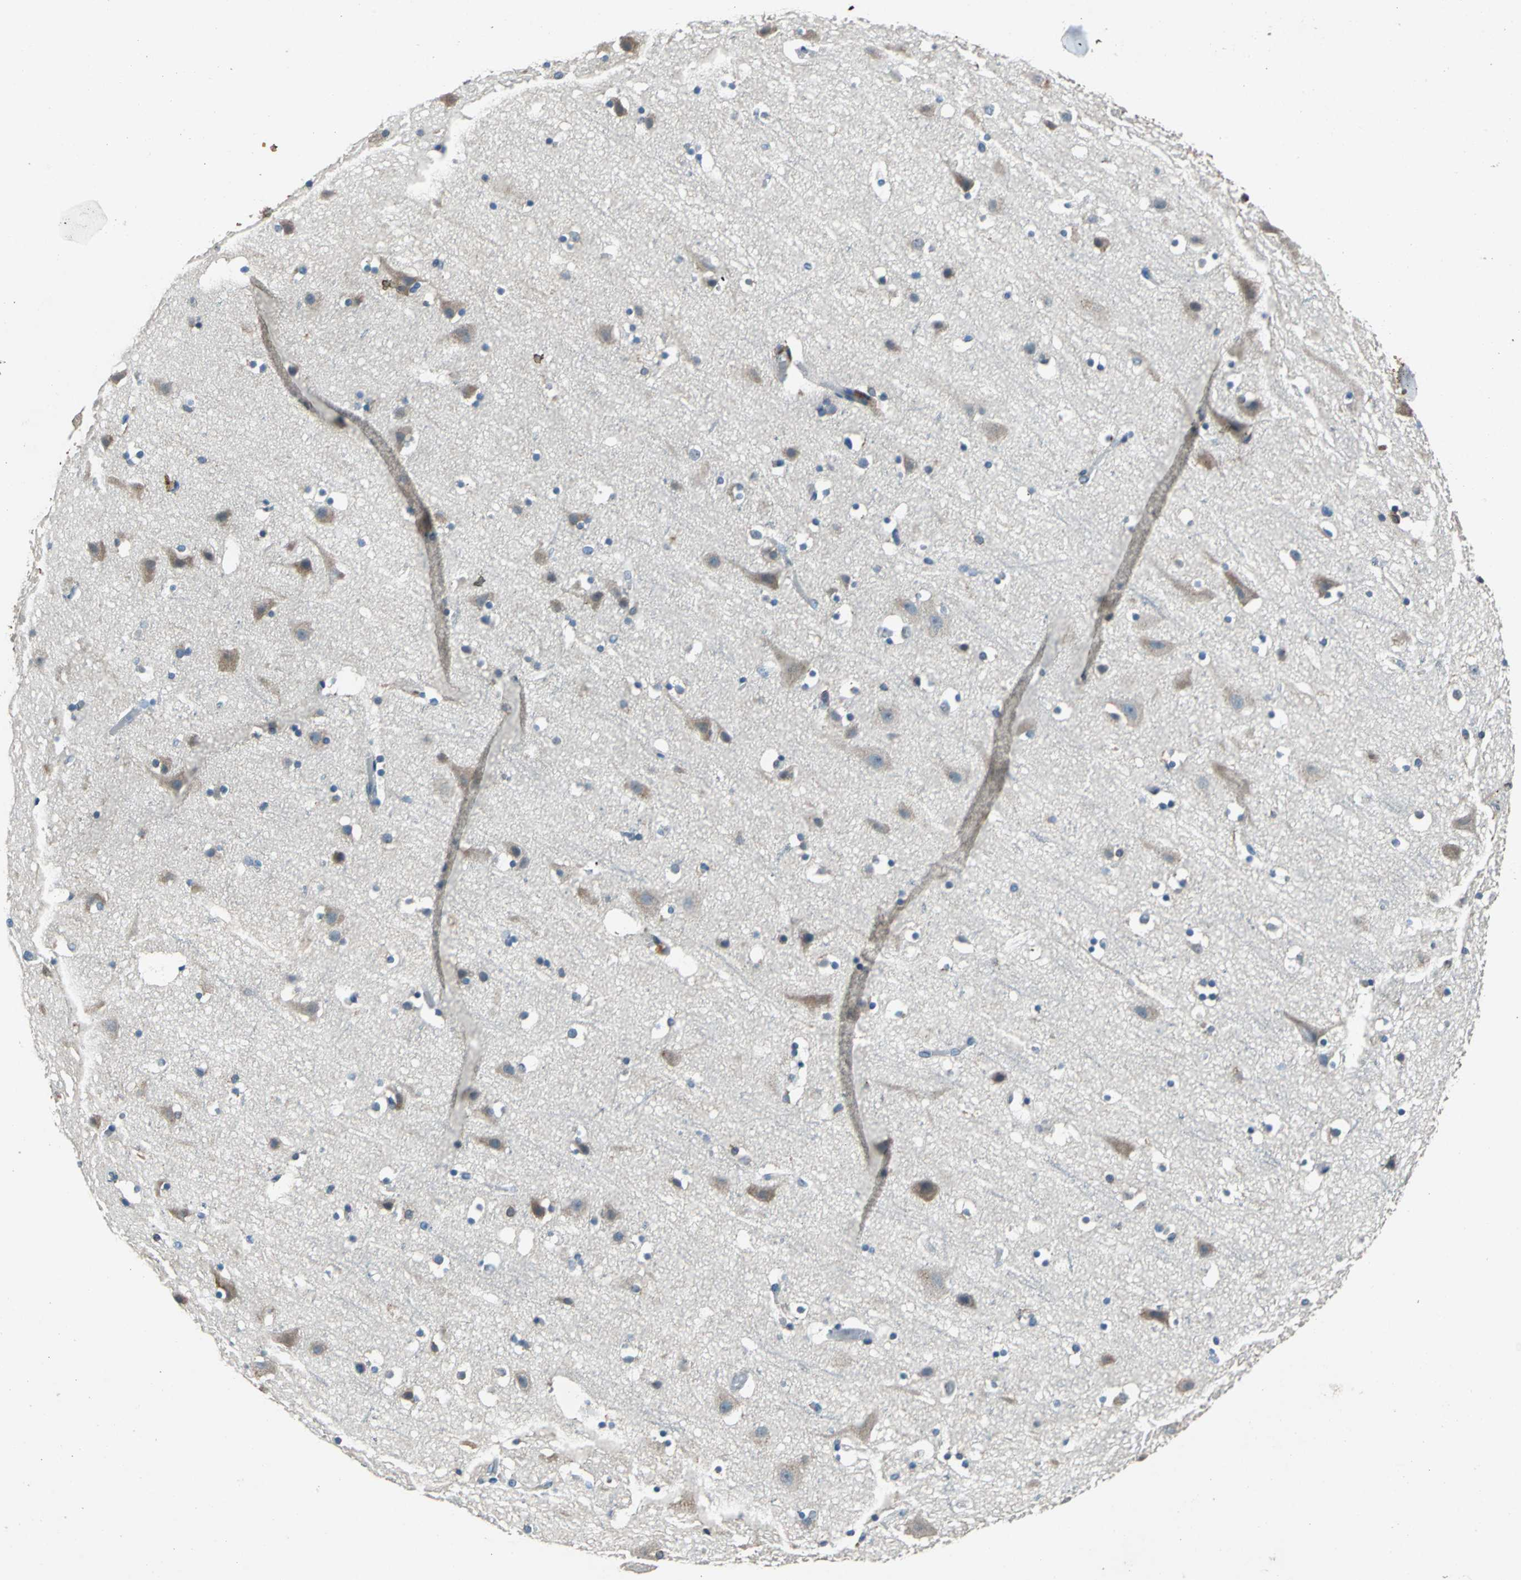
{"staining": {"intensity": "negative", "quantity": "none", "location": "none"}, "tissue": "cerebral cortex", "cell_type": "Endothelial cells", "image_type": "normal", "snomed": [{"axis": "morphology", "description": "Normal tissue, NOS"}, {"axis": "topography", "description": "Cerebral cortex"}], "caption": "The micrograph reveals no staining of endothelial cells in benign cerebral cortex. (DAB immunohistochemistry, high magnification).", "gene": "SLC19A2", "patient": {"sex": "male", "age": 45}}